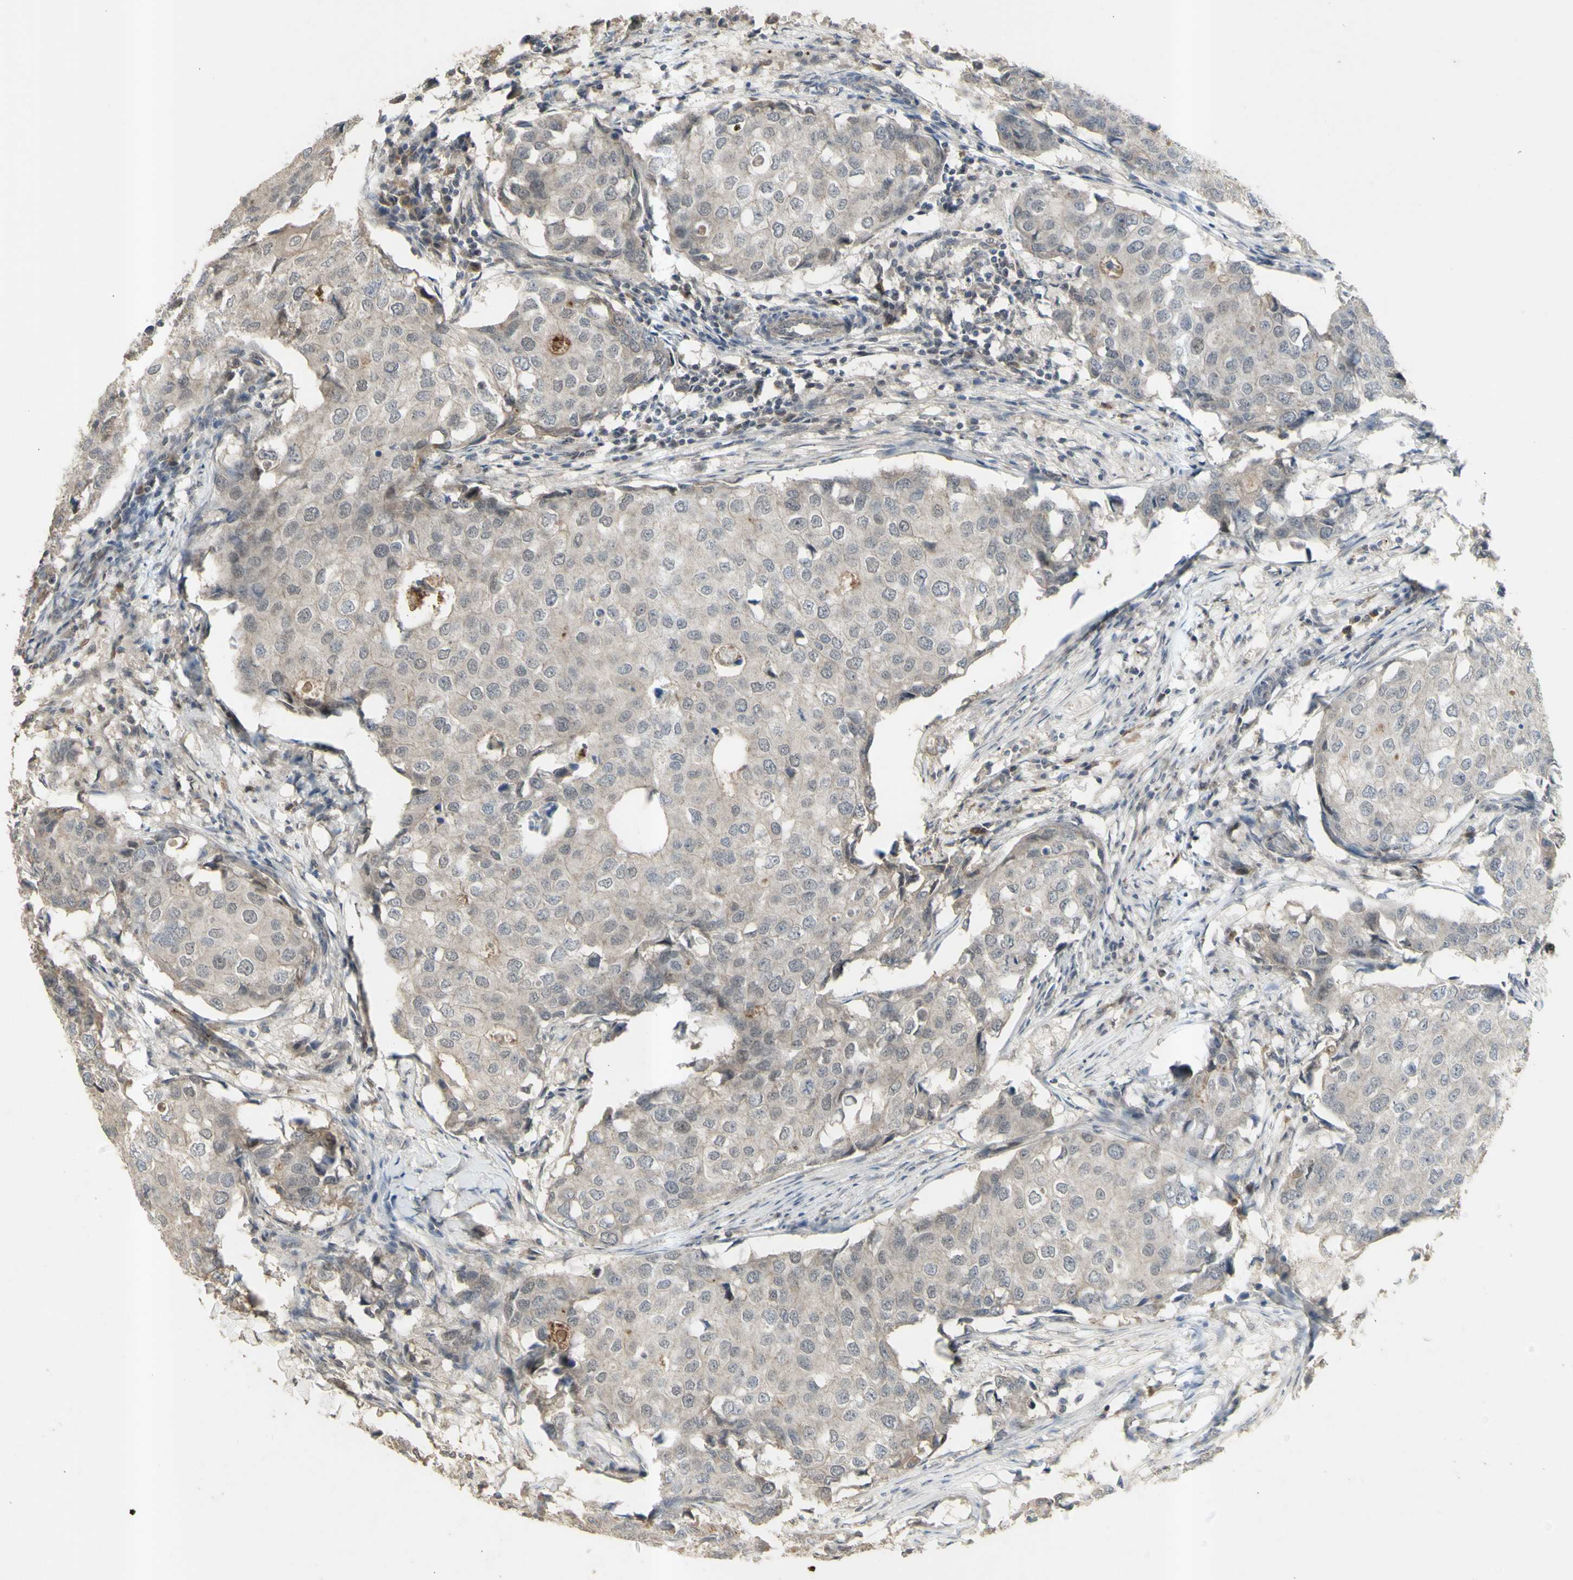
{"staining": {"intensity": "weak", "quantity": ">75%", "location": "cytoplasmic/membranous"}, "tissue": "breast cancer", "cell_type": "Tumor cells", "image_type": "cancer", "snomed": [{"axis": "morphology", "description": "Duct carcinoma"}, {"axis": "topography", "description": "Breast"}], "caption": "IHC (DAB) staining of human breast cancer exhibits weak cytoplasmic/membranous protein staining in approximately >75% of tumor cells. The staining was performed using DAB (3,3'-diaminobenzidine) to visualize the protein expression in brown, while the nuclei were stained in blue with hematoxylin (Magnification: 20x).", "gene": "ALOX12", "patient": {"sex": "female", "age": 27}}